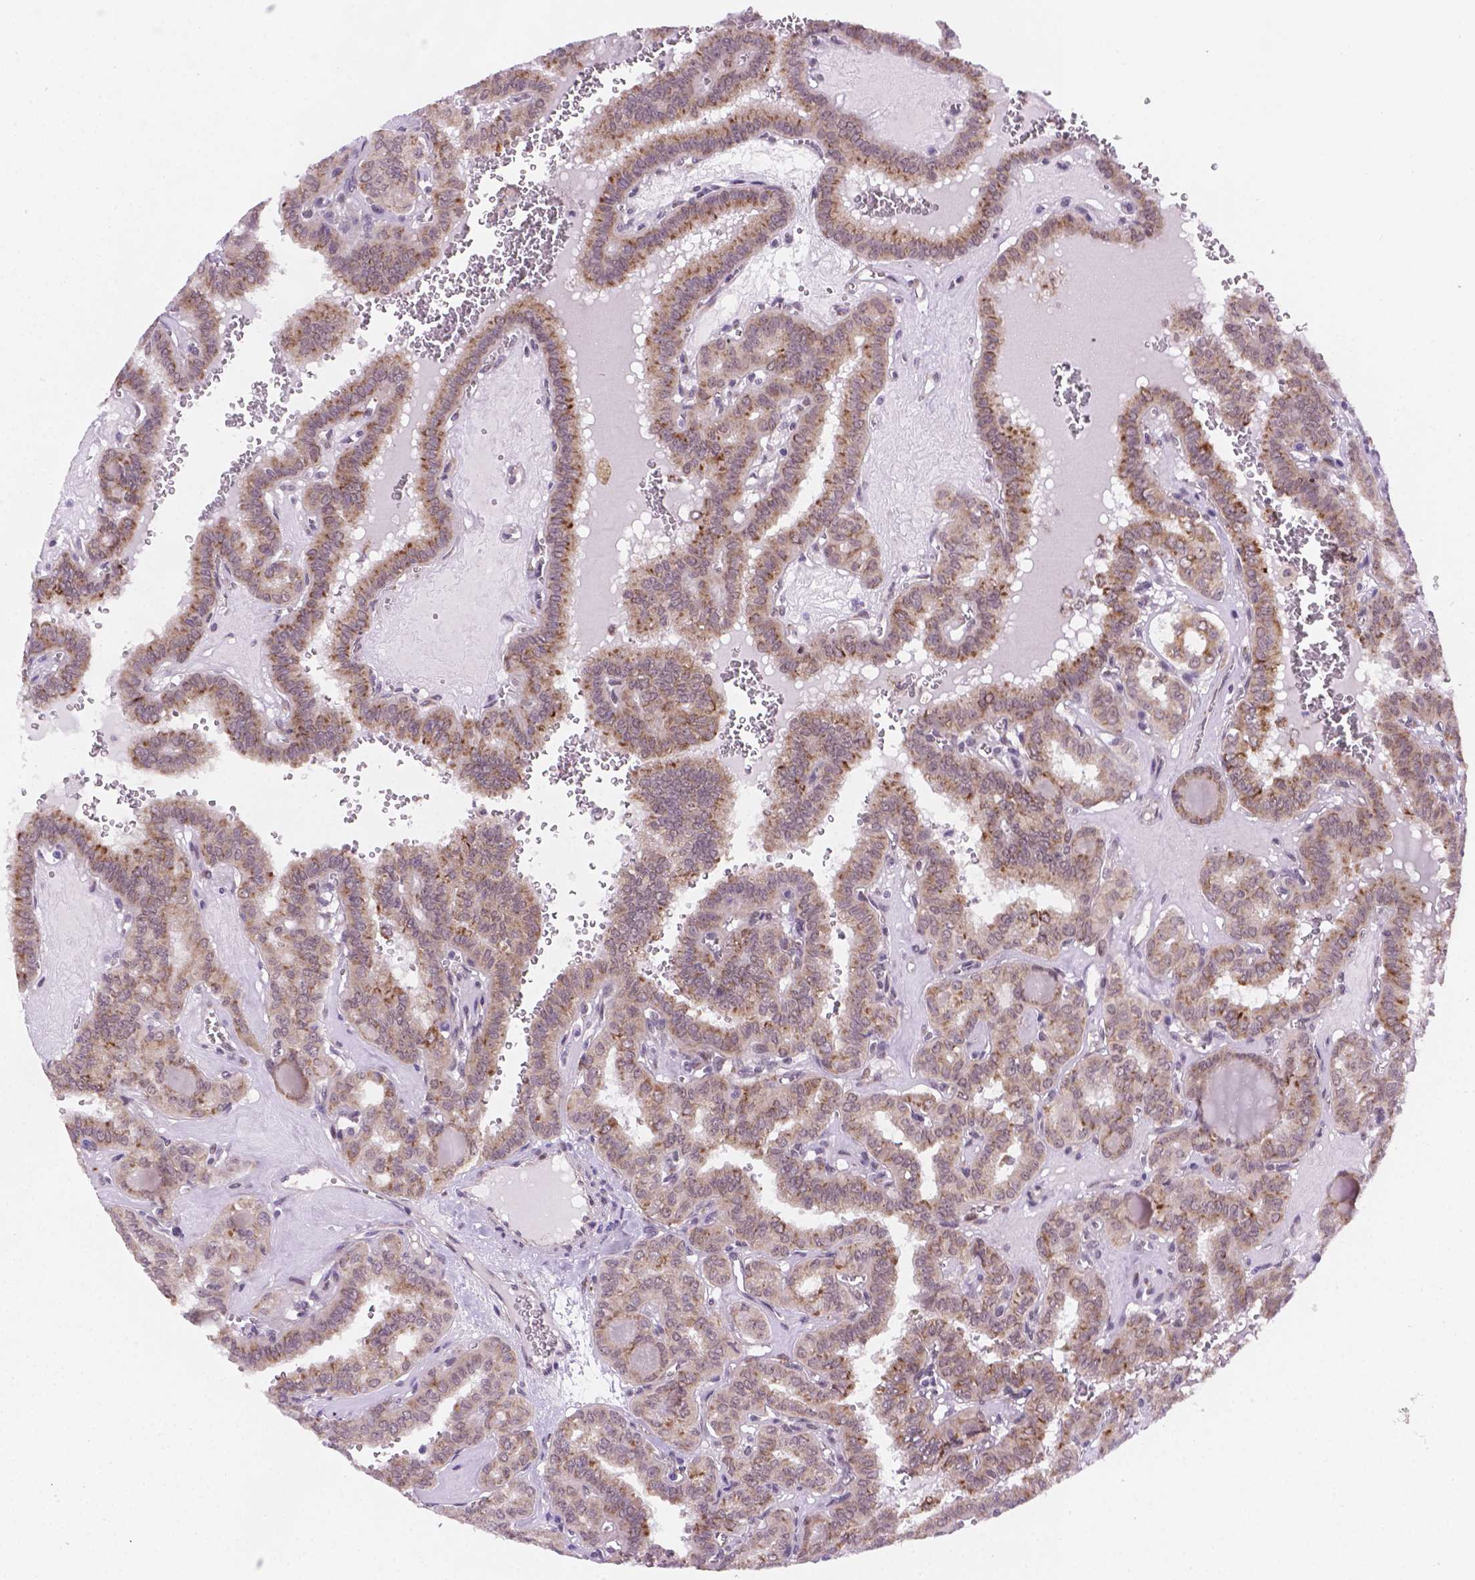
{"staining": {"intensity": "moderate", "quantity": "25%-75%", "location": "cytoplasmic/membranous"}, "tissue": "thyroid cancer", "cell_type": "Tumor cells", "image_type": "cancer", "snomed": [{"axis": "morphology", "description": "Papillary adenocarcinoma, NOS"}, {"axis": "topography", "description": "Thyroid gland"}], "caption": "DAB (3,3'-diaminobenzidine) immunohistochemical staining of human papillary adenocarcinoma (thyroid) reveals moderate cytoplasmic/membranous protein positivity in approximately 25%-75% of tumor cells.", "gene": "FNIP1", "patient": {"sex": "female", "age": 41}}